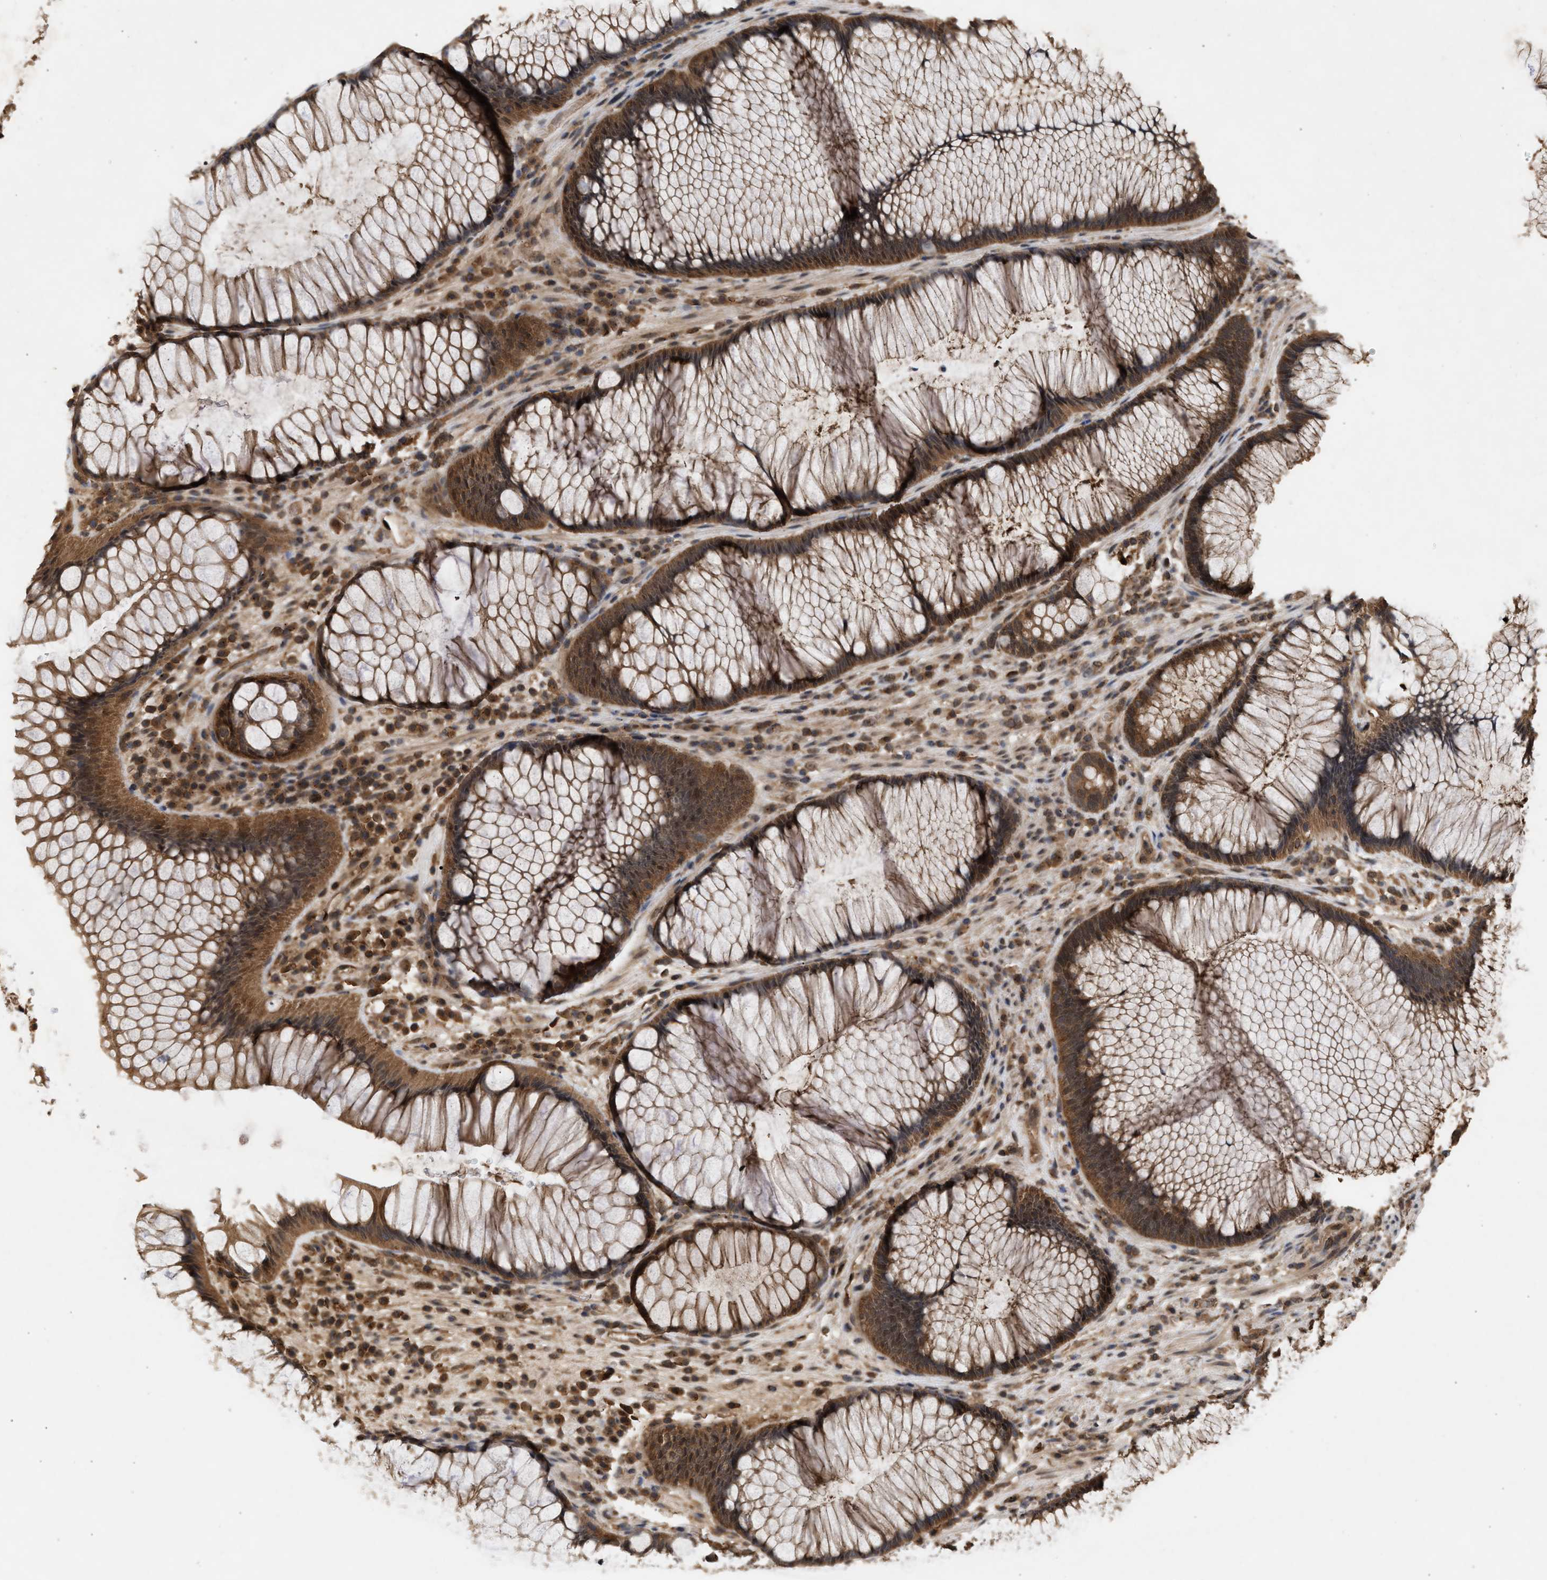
{"staining": {"intensity": "moderate", "quantity": ">75%", "location": "cytoplasmic/membranous,nuclear"}, "tissue": "rectum", "cell_type": "Glandular cells", "image_type": "normal", "snomed": [{"axis": "morphology", "description": "Normal tissue, NOS"}, {"axis": "topography", "description": "Rectum"}], "caption": "Glandular cells reveal moderate cytoplasmic/membranous,nuclear expression in approximately >75% of cells in unremarkable rectum. The staining was performed using DAB to visualize the protein expression in brown, while the nuclei were stained in blue with hematoxylin (Magnification: 20x).", "gene": "FITM1", "patient": {"sex": "male", "age": 51}}